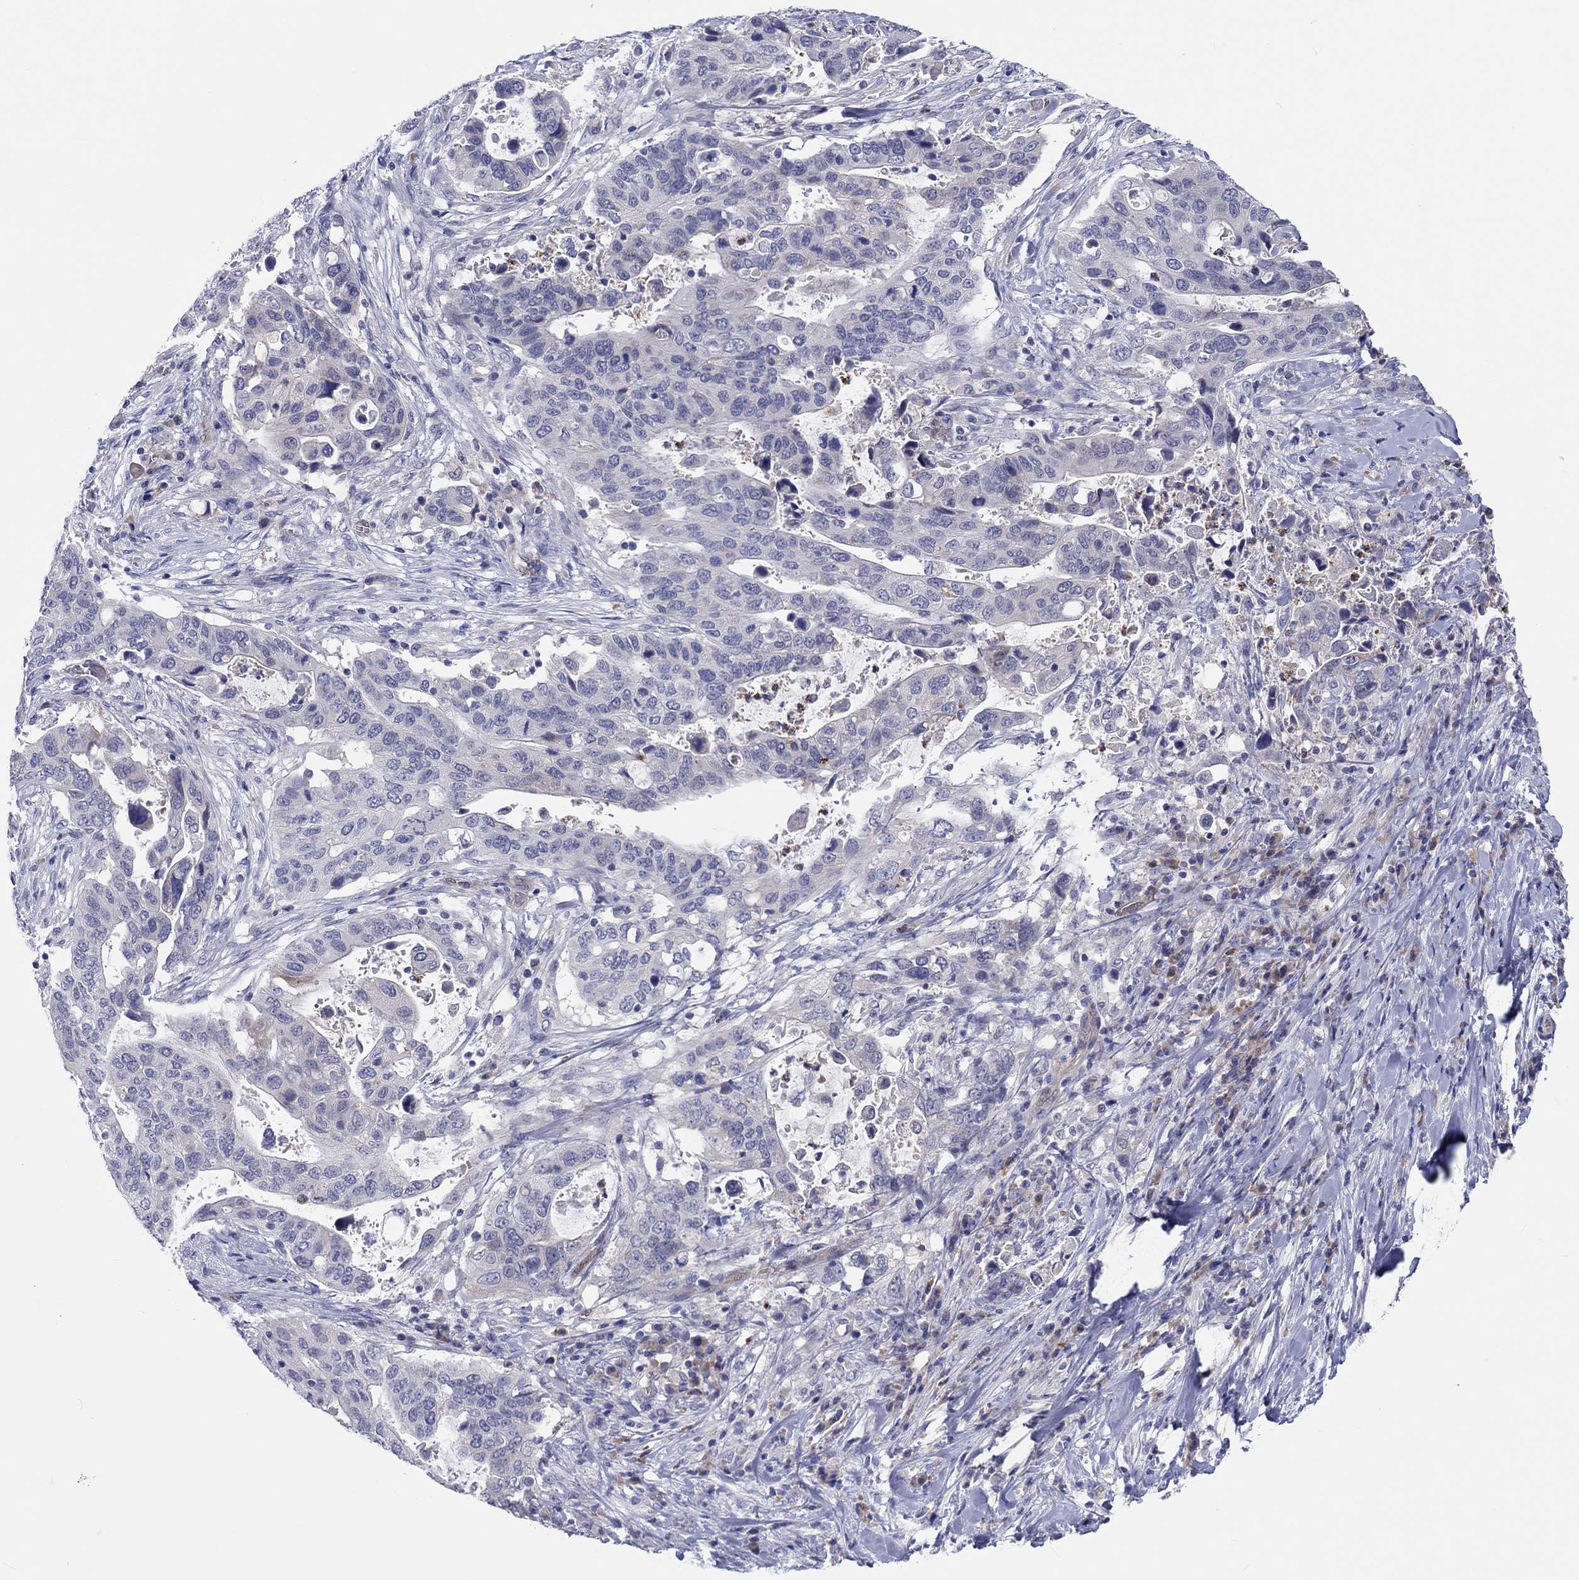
{"staining": {"intensity": "negative", "quantity": "none", "location": "none"}, "tissue": "stomach cancer", "cell_type": "Tumor cells", "image_type": "cancer", "snomed": [{"axis": "morphology", "description": "Adenocarcinoma, NOS"}, {"axis": "topography", "description": "Stomach"}], "caption": "This is an IHC image of human stomach cancer. There is no staining in tumor cells.", "gene": "ABCG4", "patient": {"sex": "male", "age": 54}}